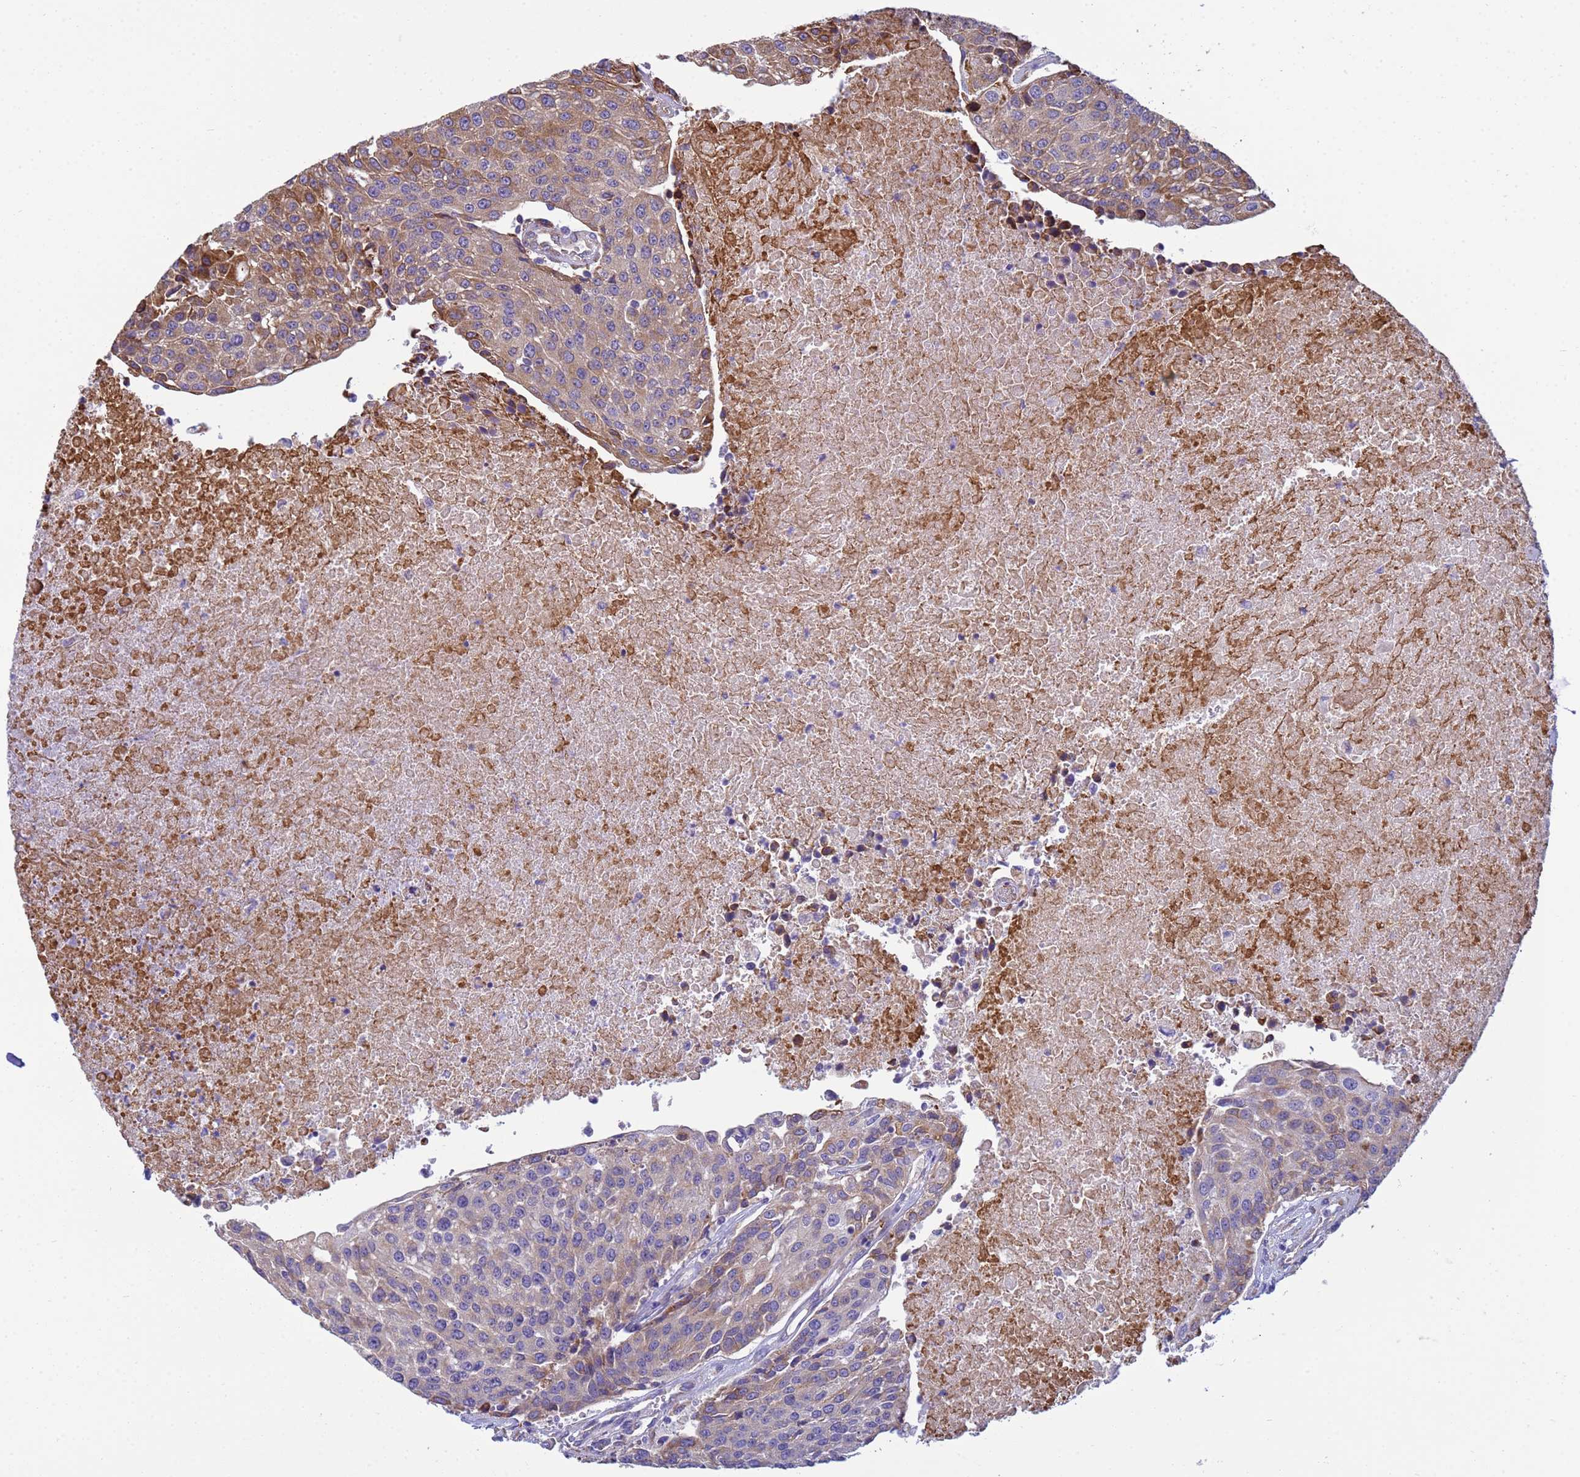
{"staining": {"intensity": "moderate", "quantity": "25%-75%", "location": "cytoplasmic/membranous"}, "tissue": "urothelial cancer", "cell_type": "Tumor cells", "image_type": "cancer", "snomed": [{"axis": "morphology", "description": "Urothelial carcinoma, High grade"}, {"axis": "topography", "description": "Urinary bladder"}], "caption": "Brown immunohistochemical staining in human high-grade urothelial carcinoma demonstrates moderate cytoplasmic/membranous expression in about 25%-75% of tumor cells.", "gene": "THAP5", "patient": {"sex": "female", "age": 85}}